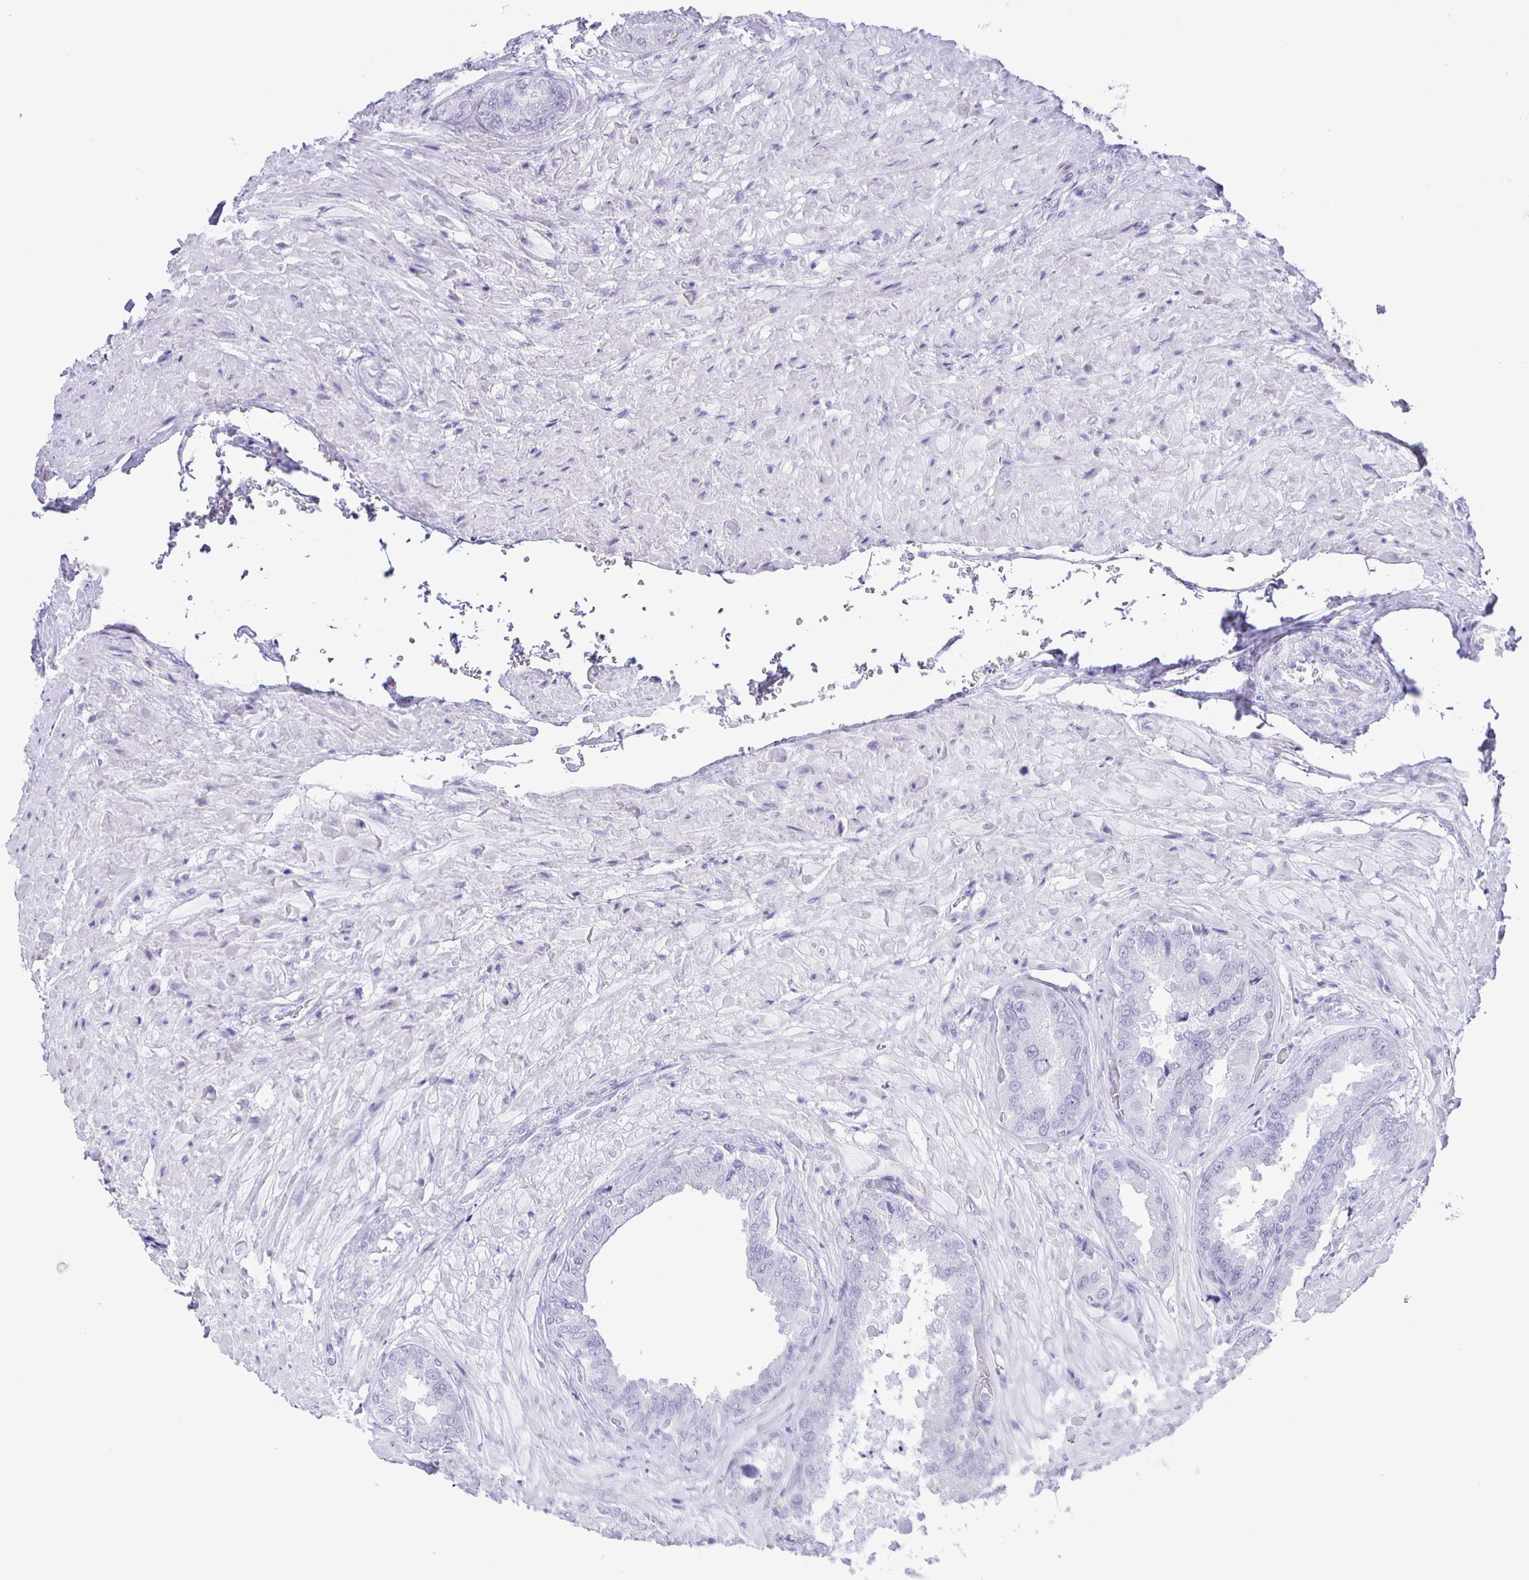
{"staining": {"intensity": "negative", "quantity": "none", "location": "none"}, "tissue": "seminal vesicle", "cell_type": "Glandular cells", "image_type": "normal", "snomed": [{"axis": "morphology", "description": "Normal tissue, NOS"}, {"axis": "topography", "description": "Seminal veicle"}], "caption": "A high-resolution micrograph shows immunohistochemistry (IHC) staining of normal seminal vesicle, which shows no significant staining in glandular cells. The staining was performed using DAB (3,3'-diaminobenzidine) to visualize the protein expression in brown, while the nuclei were stained in blue with hematoxylin (Magnification: 20x).", "gene": "EZHIP", "patient": {"sex": "male", "age": 68}}